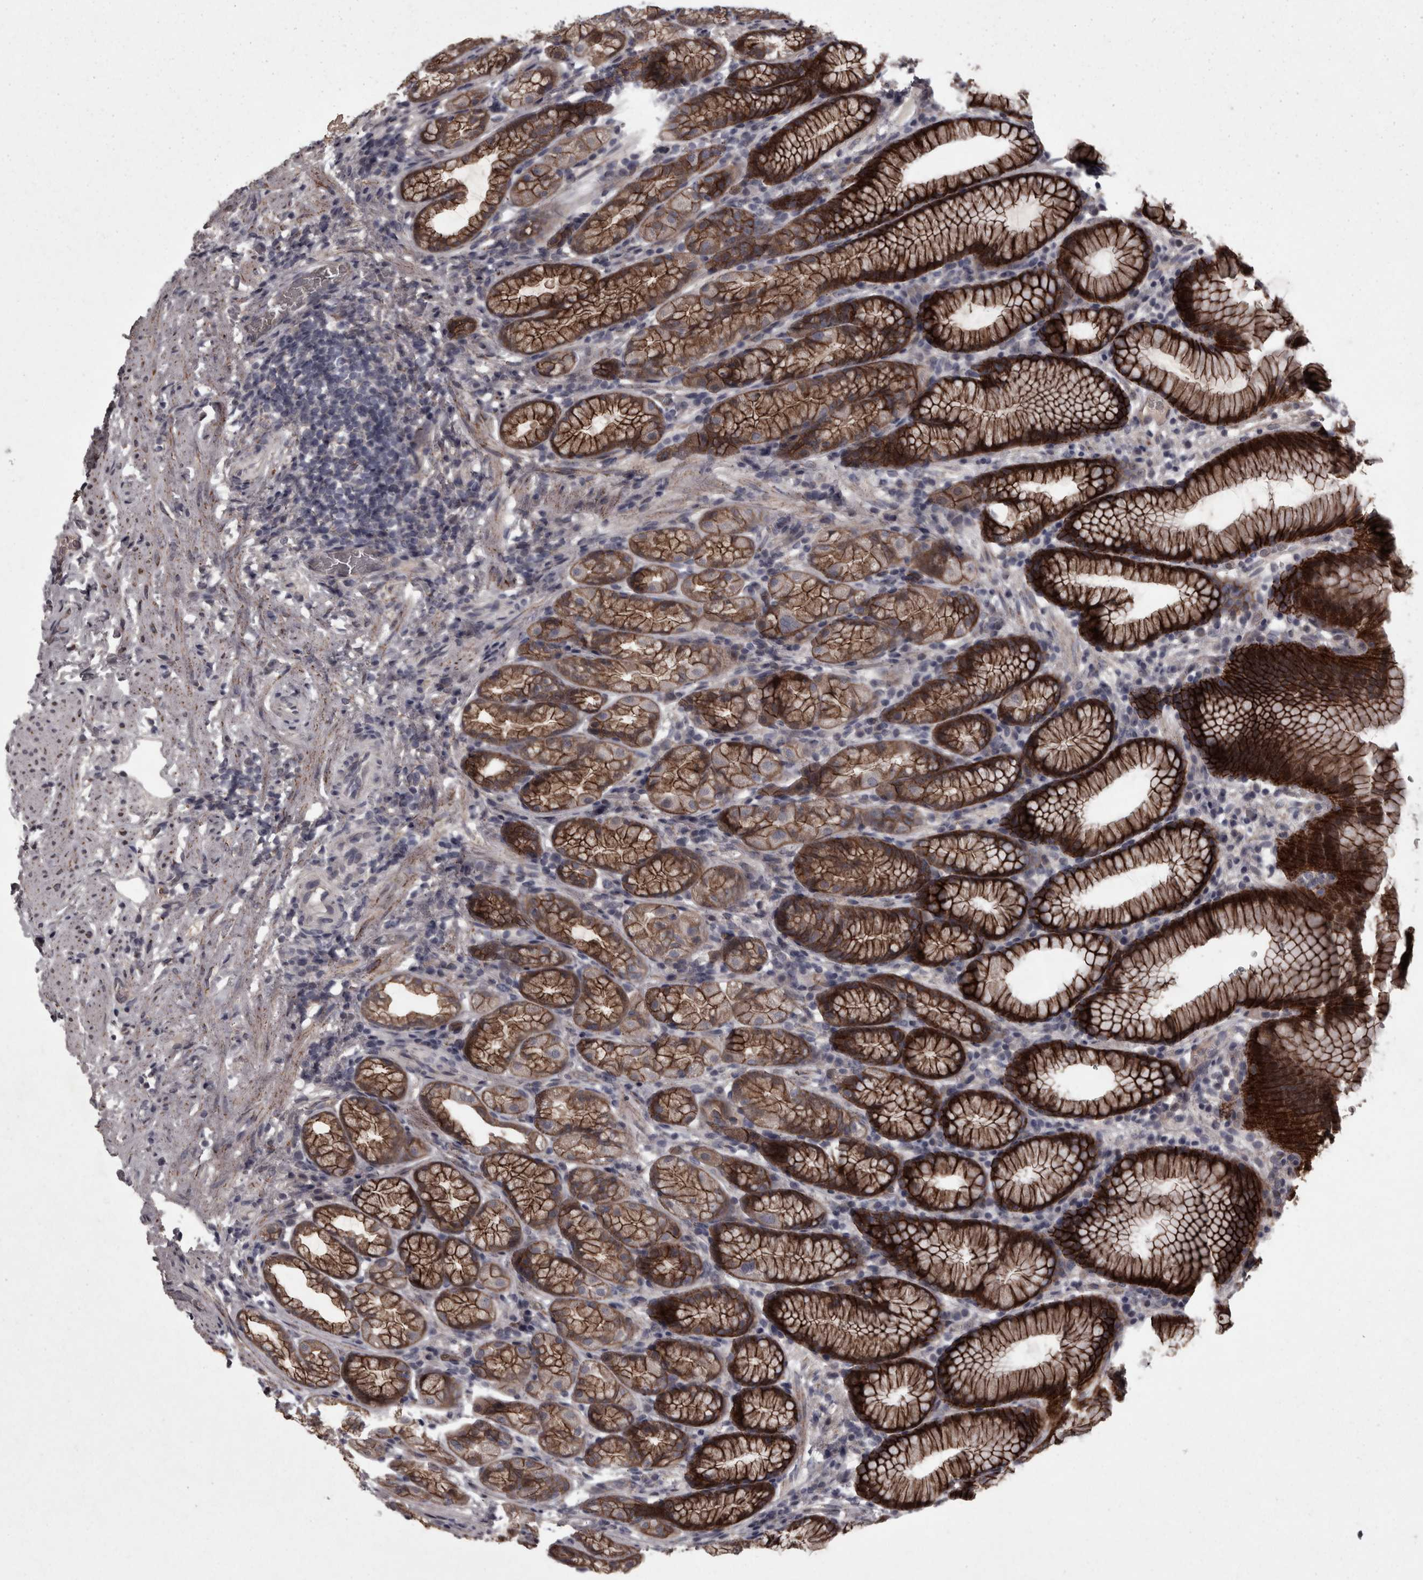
{"staining": {"intensity": "strong", "quantity": ">75%", "location": "cytoplasmic/membranous"}, "tissue": "stomach", "cell_type": "Glandular cells", "image_type": "normal", "snomed": [{"axis": "morphology", "description": "Normal tissue, NOS"}, {"axis": "topography", "description": "Stomach"}], "caption": "IHC (DAB (3,3'-diaminobenzidine)) staining of unremarkable human stomach exhibits strong cytoplasmic/membranous protein positivity in approximately >75% of glandular cells.", "gene": "PCDH17", "patient": {"sex": "male", "age": 42}}